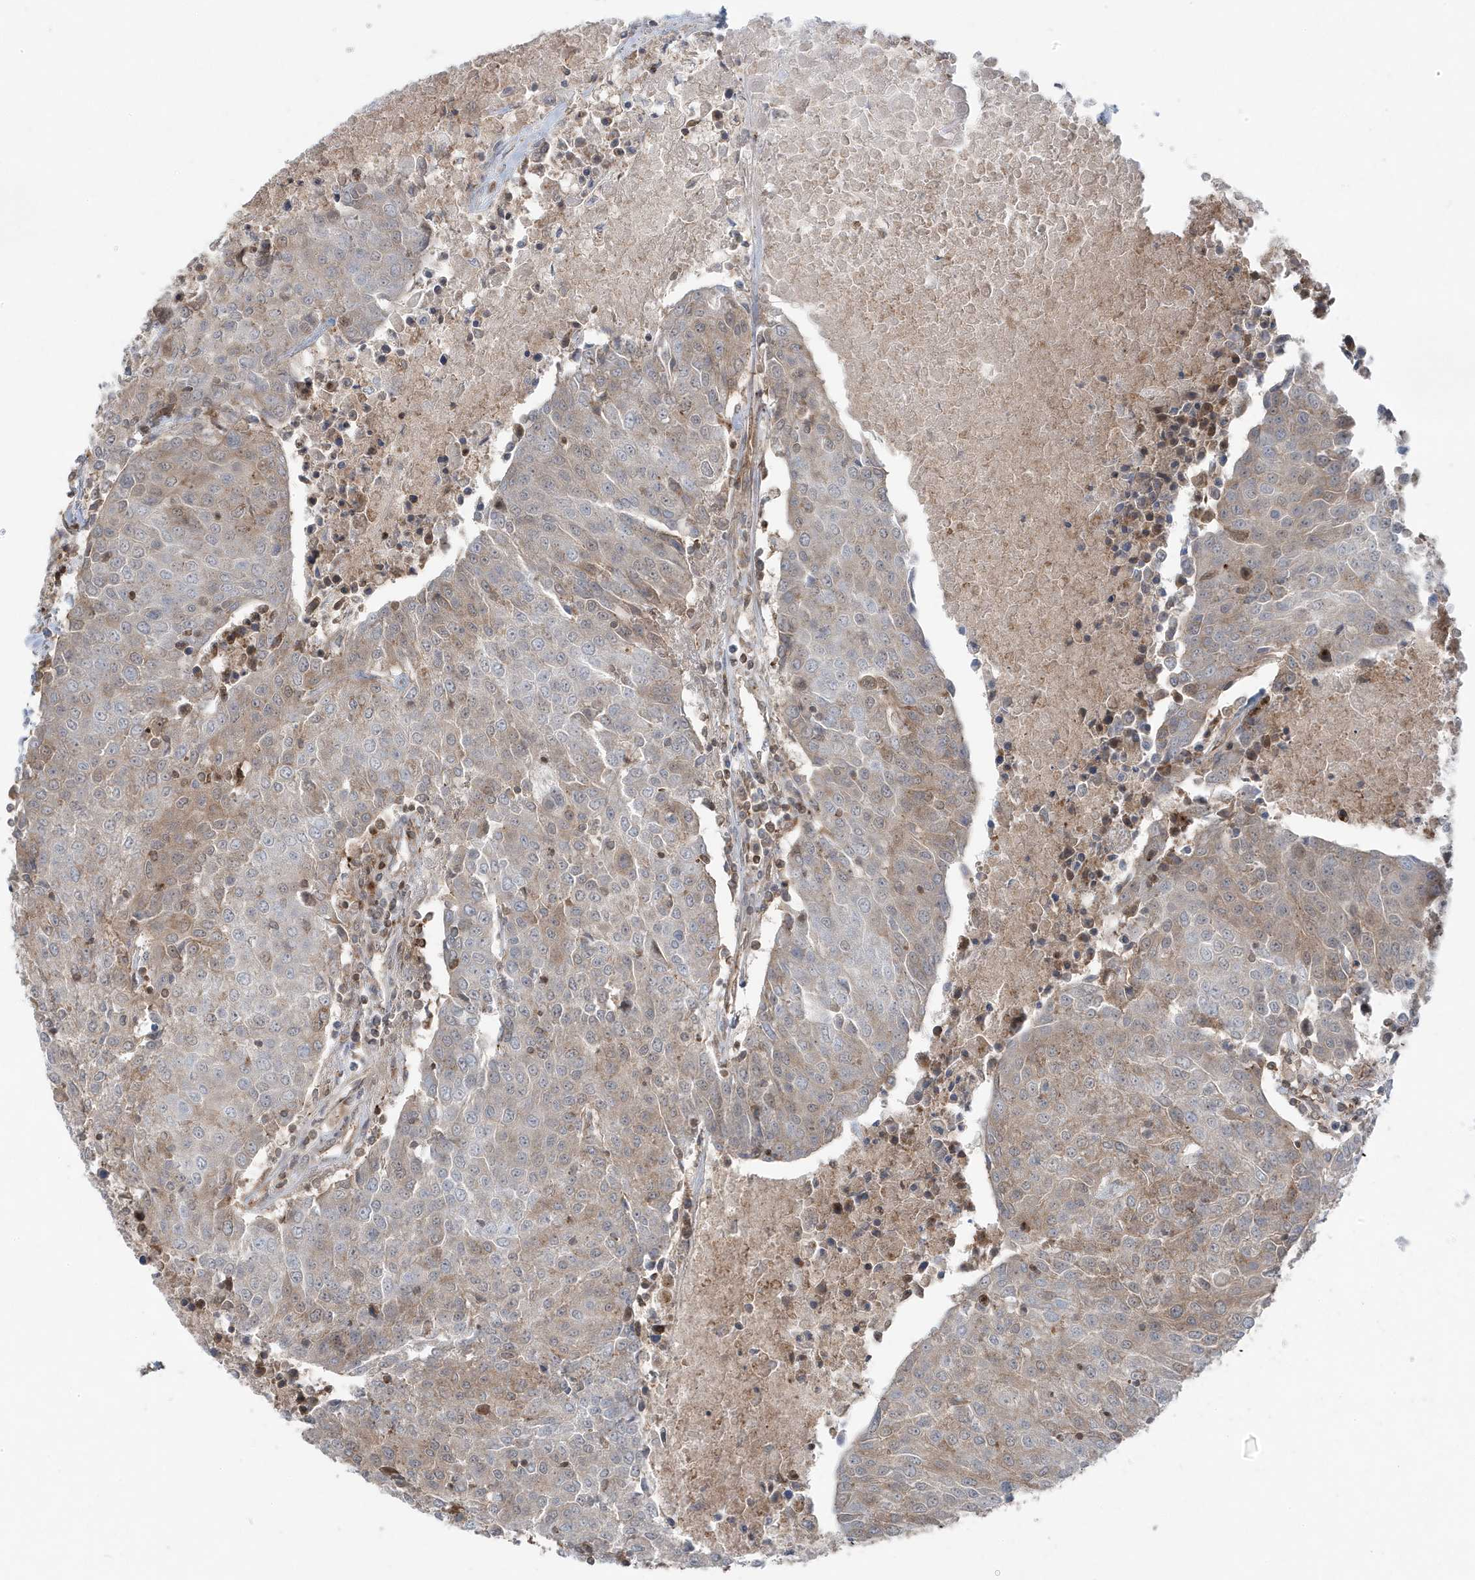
{"staining": {"intensity": "weak", "quantity": "<25%", "location": "cytoplasmic/membranous"}, "tissue": "urothelial cancer", "cell_type": "Tumor cells", "image_type": "cancer", "snomed": [{"axis": "morphology", "description": "Urothelial carcinoma, High grade"}, {"axis": "topography", "description": "Urinary bladder"}], "caption": "Immunohistochemistry photomicrograph of urothelial cancer stained for a protein (brown), which displays no expression in tumor cells.", "gene": "MAPK1IP1L", "patient": {"sex": "female", "age": 85}}